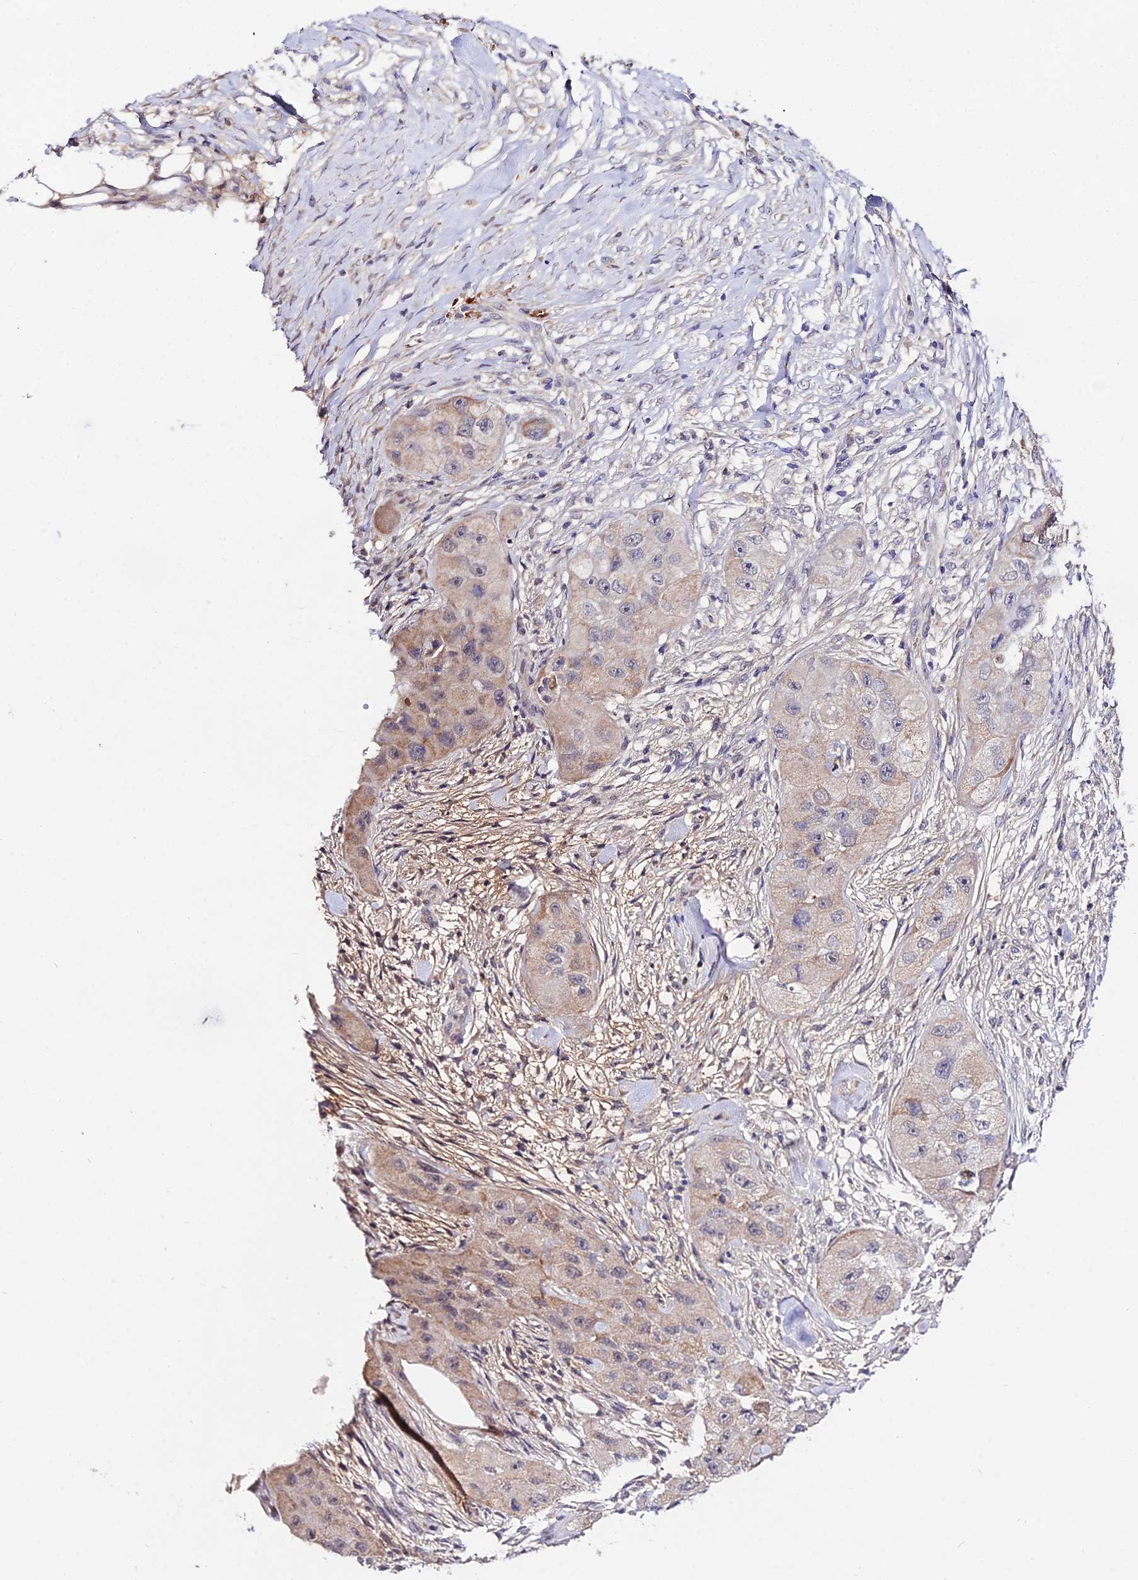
{"staining": {"intensity": "weak", "quantity": "<25%", "location": "cytoplasmic/membranous"}, "tissue": "skin cancer", "cell_type": "Tumor cells", "image_type": "cancer", "snomed": [{"axis": "morphology", "description": "Squamous cell carcinoma, NOS"}, {"axis": "topography", "description": "Skin"}, {"axis": "topography", "description": "Subcutis"}], "caption": "DAB (3,3'-diaminobenzidine) immunohistochemical staining of human skin squamous cell carcinoma exhibits no significant expression in tumor cells. Nuclei are stained in blue.", "gene": "WDR5B", "patient": {"sex": "male", "age": 73}}